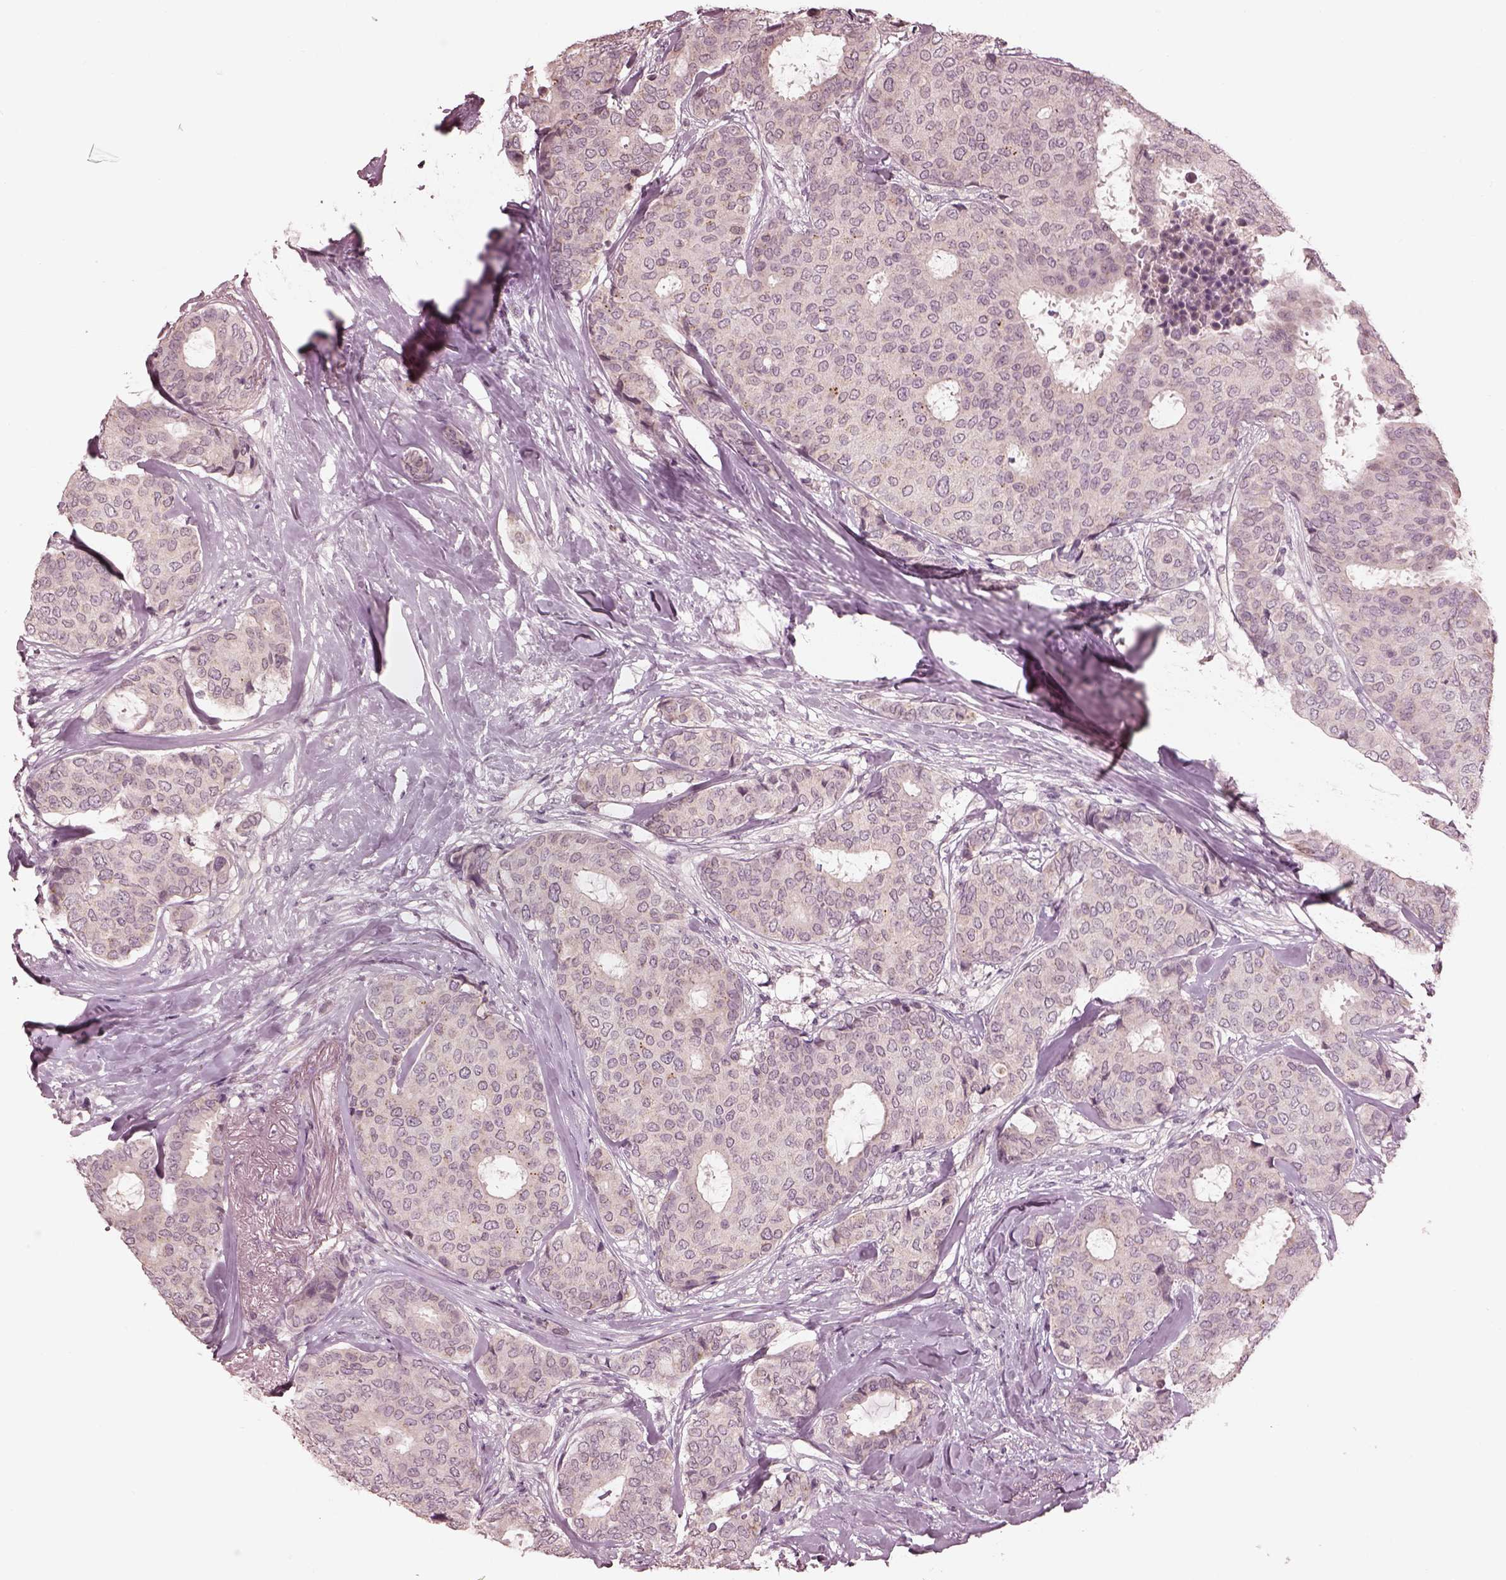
{"staining": {"intensity": "negative", "quantity": "none", "location": "none"}, "tissue": "breast cancer", "cell_type": "Tumor cells", "image_type": "cancer", "snomed": [{"axis": "morphology", "description": "Duct carcinoma"}, {"axis": "topography", "description": "Breast"}], "caption": "Protein analysis of breast infiltrating ductal carcinoma shows no significant staining in tumor cells.", "gene": "IQCG", "patient": {"sex": "female", "age": 75}}